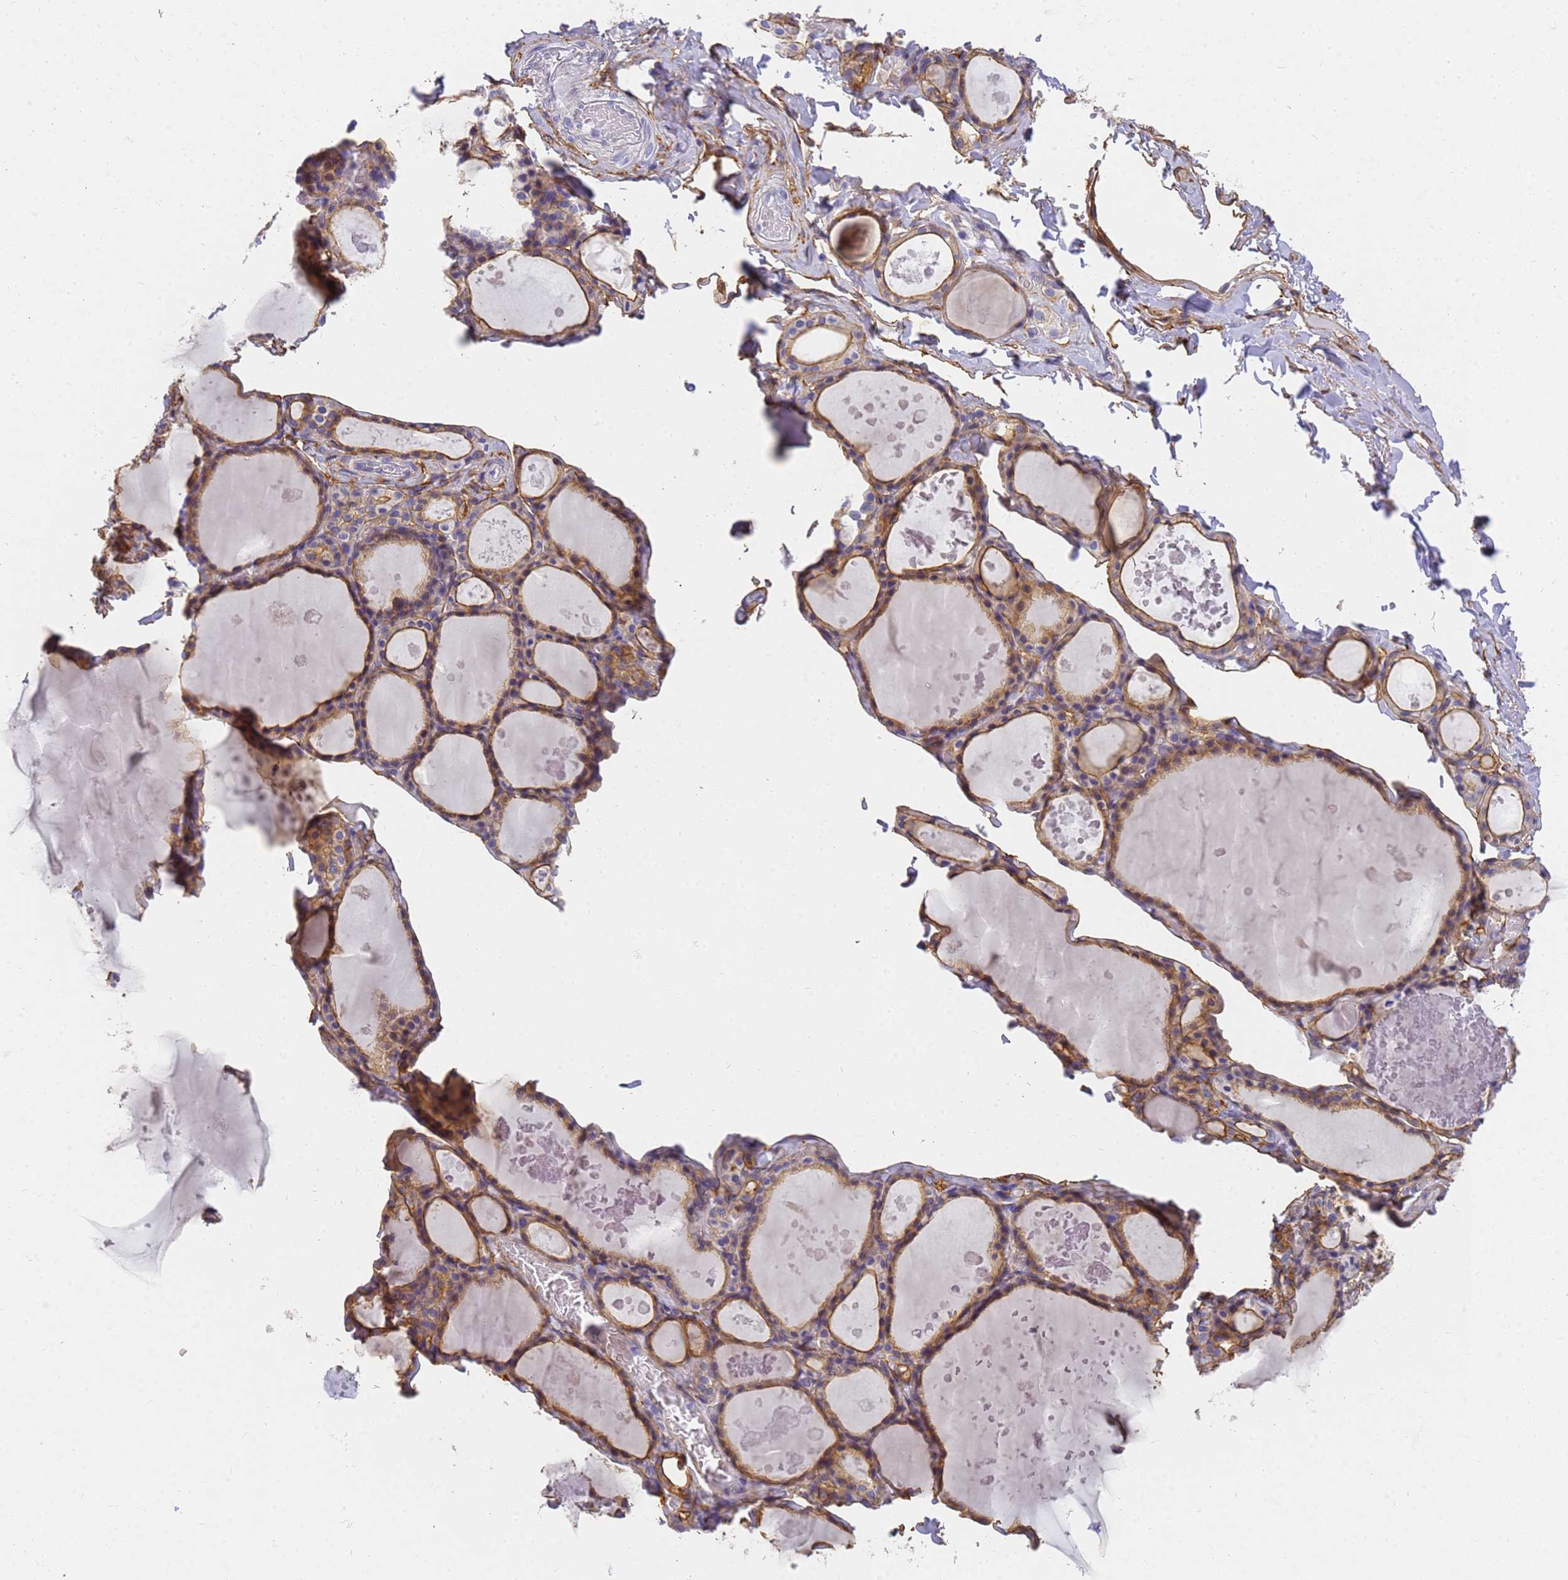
{"staining": {"intensity": "moderate", "quantity": ">75%", "location": "cytoplasmic/membranous"}, "tissue": "thyroid gland", "cell_type": "Glandular cells", "image_type": "normal", "snomed": [{"axis": "morphology", "description": "Normal tissue, NOS"}, {"axis": "topography", "description": "Thyroid gland"}], "caption": "Unremarkable thyroid gland demonstrates moderate cytoplasmic/membranous expression in about >75% of glandular cells.", "gene": "MVB12A", "patient": {"sex": "male", "age": 56}}